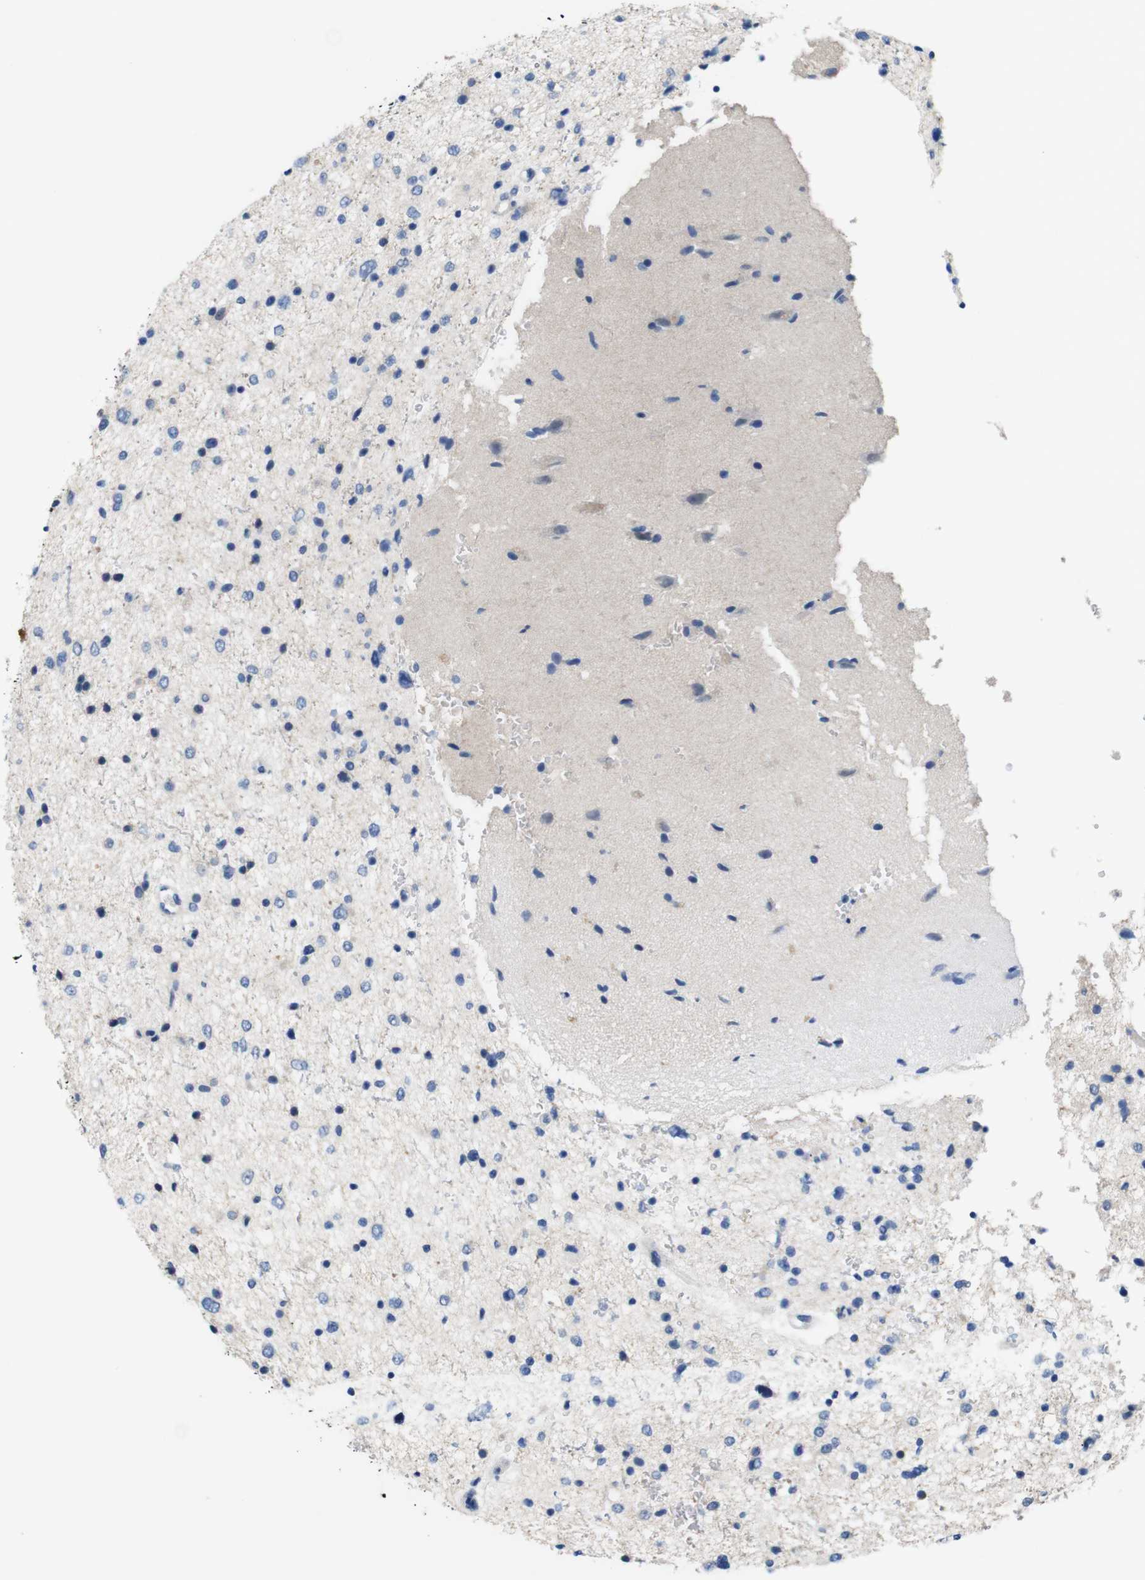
{"staining": {"intensity": "negative", "quantity": "none", "location": "none"}, "tissue": "glioma", "cell_type": "Tumor cells", "image_type": "cancer", "snomed": [{"axis": "morphology", "description": "Glioma, malignant, Low grade"}, {"axis": "topography", "description": "Brain"}], "caption": "Tumor cells show no significant protein expression in glioma.", "gene": "C1RL", "patient": {"sex": "female", "age": 37}}